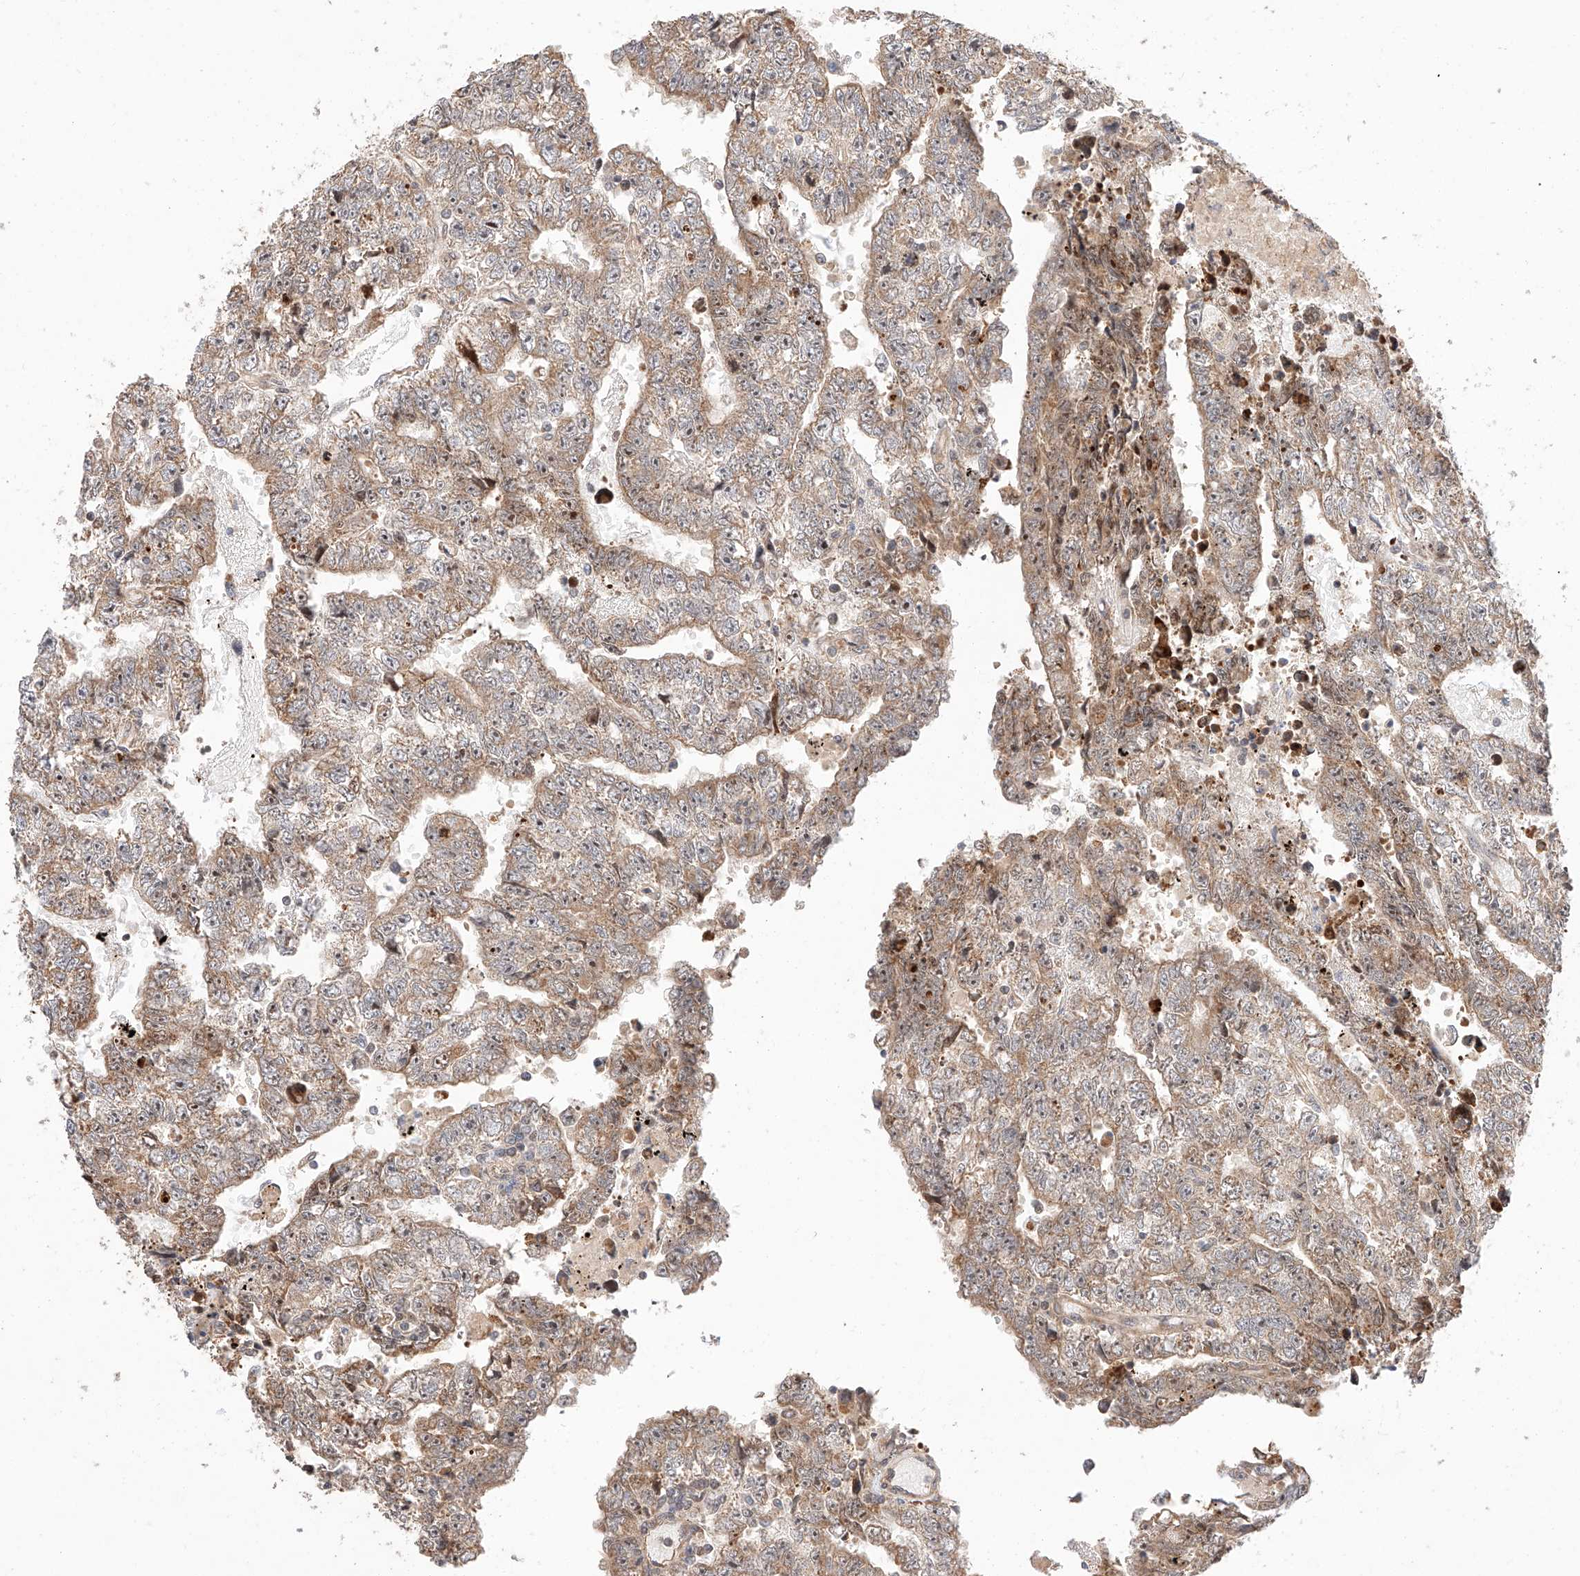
{"staining": {"intensity": "moderate", "quantity": "<25%", "location": "cytoplasmic/membranous,nuclear"}, "tissue": "testis cancer", "cell_type": "Tumor cells", "image_type": "cancer", "snomed": [{"axis": "morphology", "description": "Carcinoma, Embryonal, NOS"}, {"axis": "topography", "description": "Testis"}], "caption": "A high-resolution photomicrograph shows immunohistochemistry staining of testis cancer, which reveals moderate cytoplasmic/membranous and nuclear staining in about <25% of tumor cells. (DAB IHC with brightfield microscopy, high magnification).", "gene": "RAB23", "patient": {"sex": "male", "age": 25}}